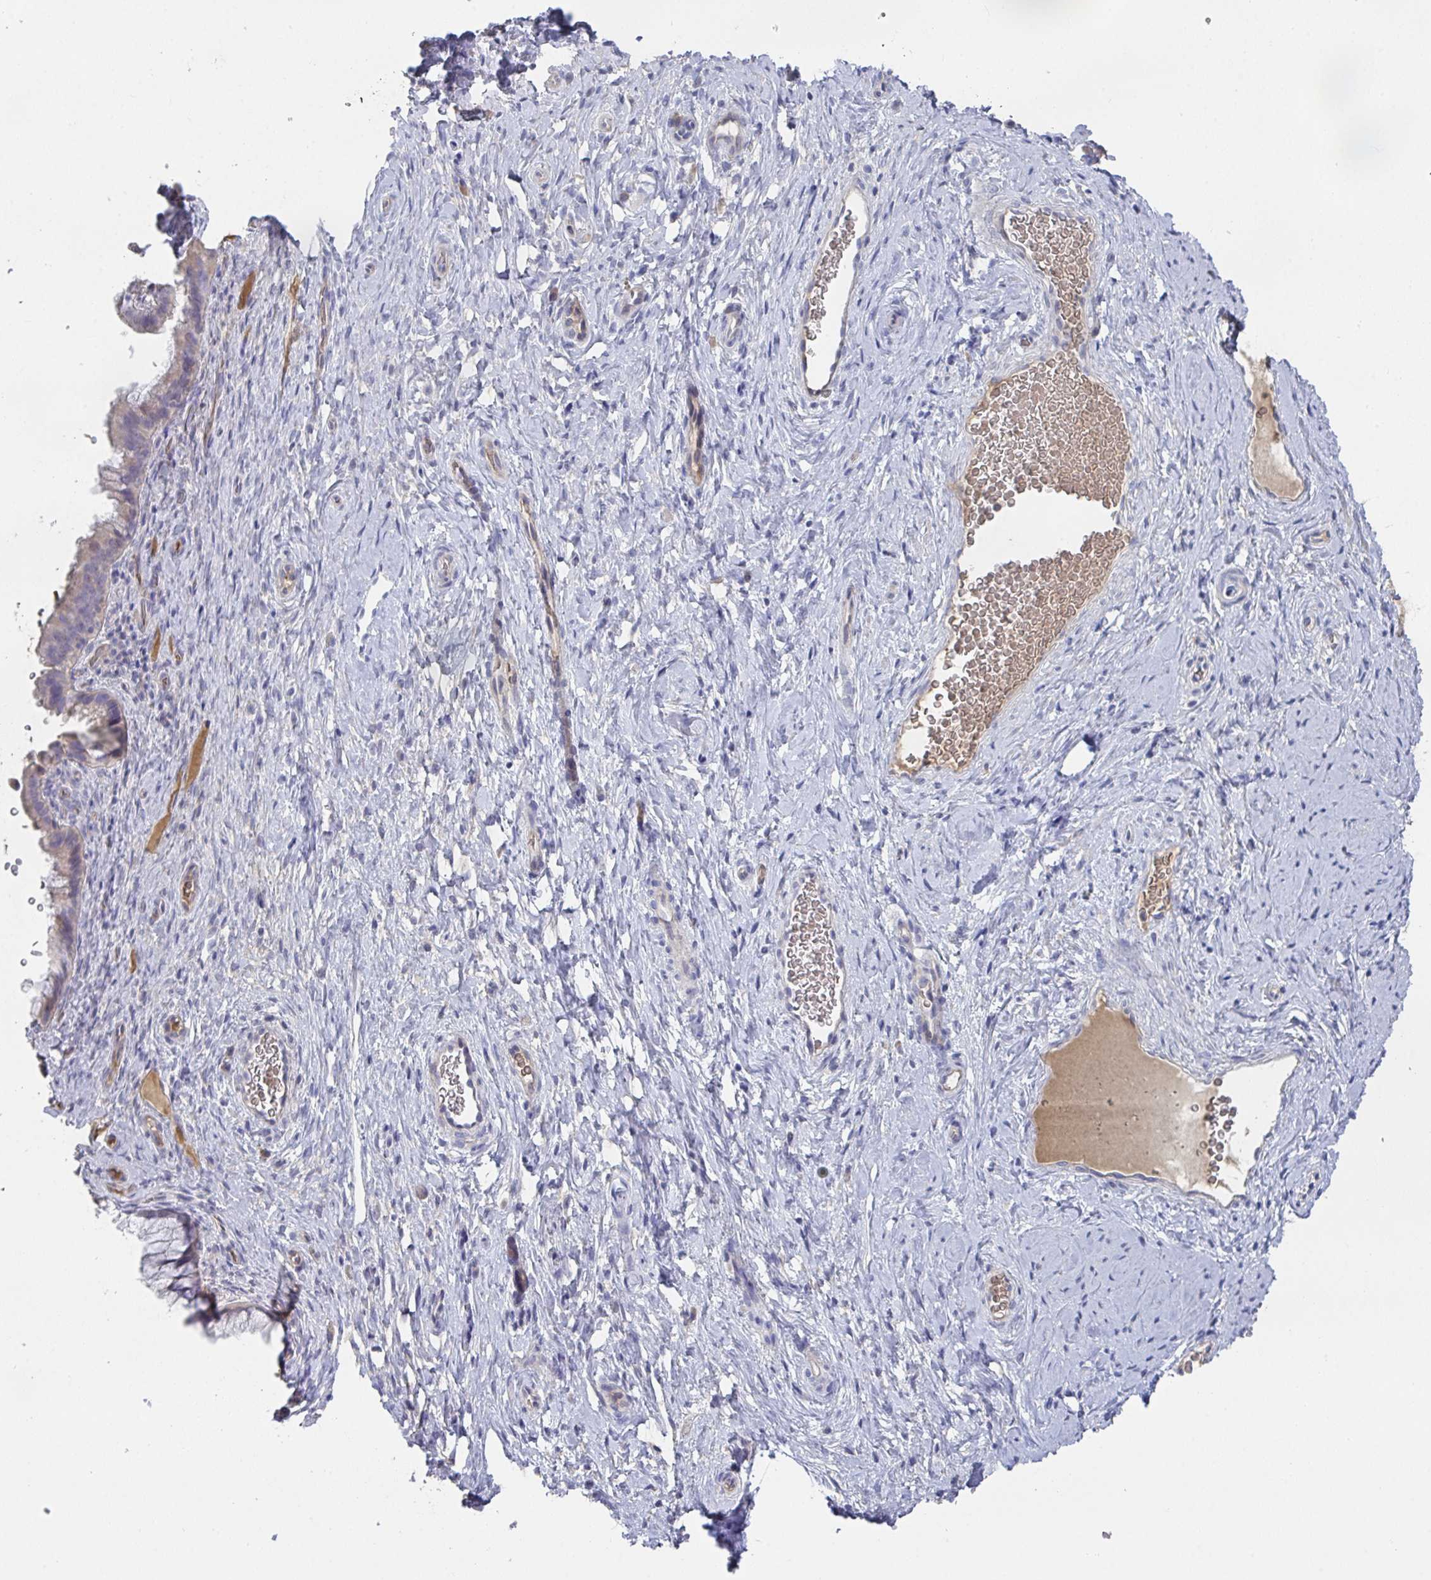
{"staining": {"intensity": "negative", "quantity": "none", "location": "none"}, "tissue": "cervix", "cell_type": "Glandular cells", "image_type": "normal", "snomed": [{"axis": "morphology", "description": "Normal tissue, NOS"}, {"axis": "topography", "description": "Cervix"}], "caption": "This is an IHC histopathology image of normal human cervix. There is no expression in glandular cells.", "gene": "ANO5", "patient": {"sex": "female", "age": 34}}